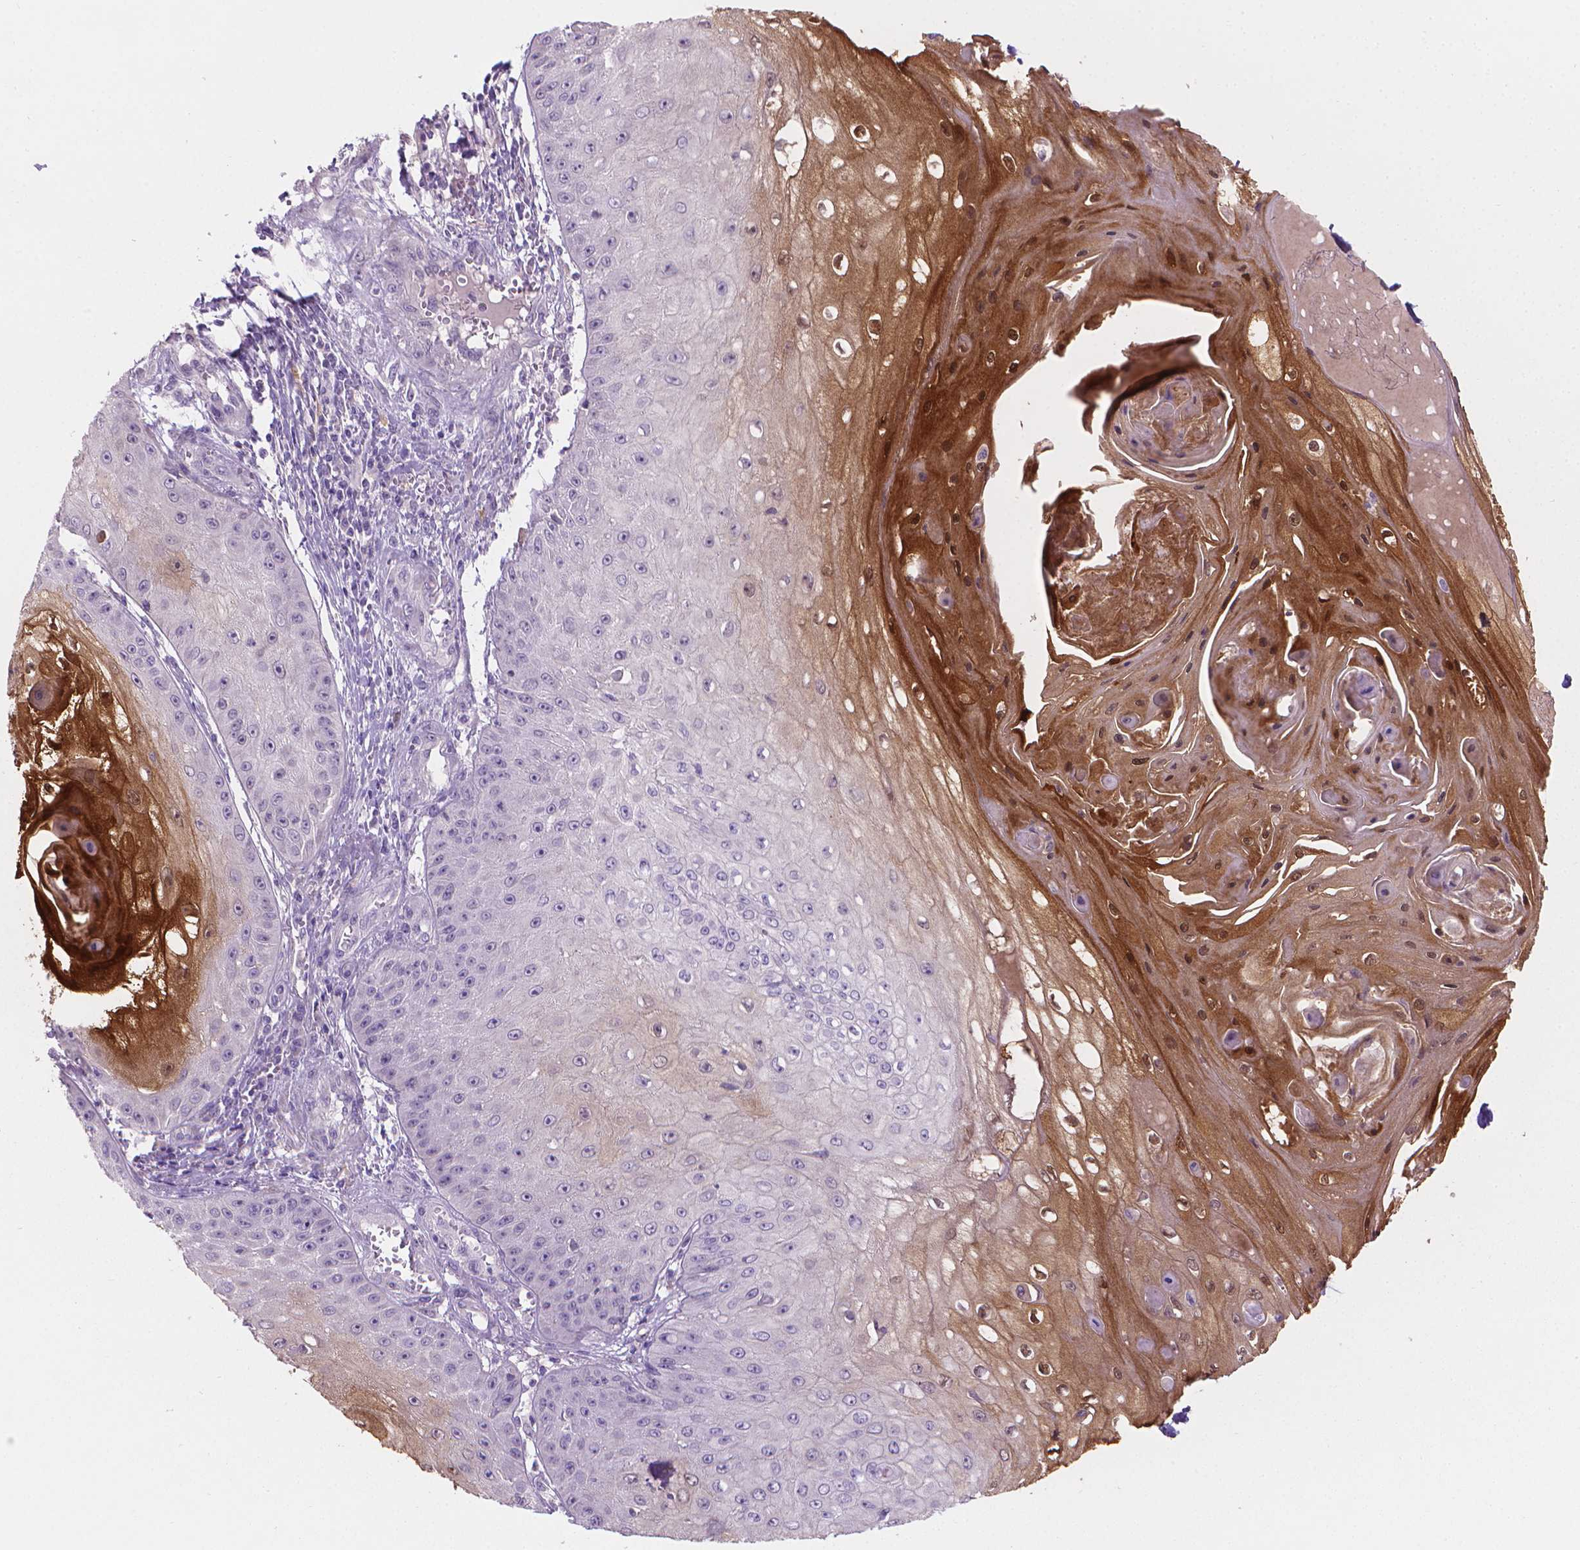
{"staining": {"intensity": "strong", "quantity": "<25%", "location": "cytoplasmic/membranous"}, "tissue": "skin cancer", "cell_type": "Tumor cells", "image_type": "cancer", "snomed": [{"axis": "morphology", "description": "Squamous cell carcinoma, NOS"}, {"axis": "topography", "description": "Skin"}], "caption": "A brown stain highlights strong cytoplasmic/membranous positivity of a protein in human skin cancer tumor cells.", "gene": "GSDMA", "patient": {"sex": "male", "age": 70}}